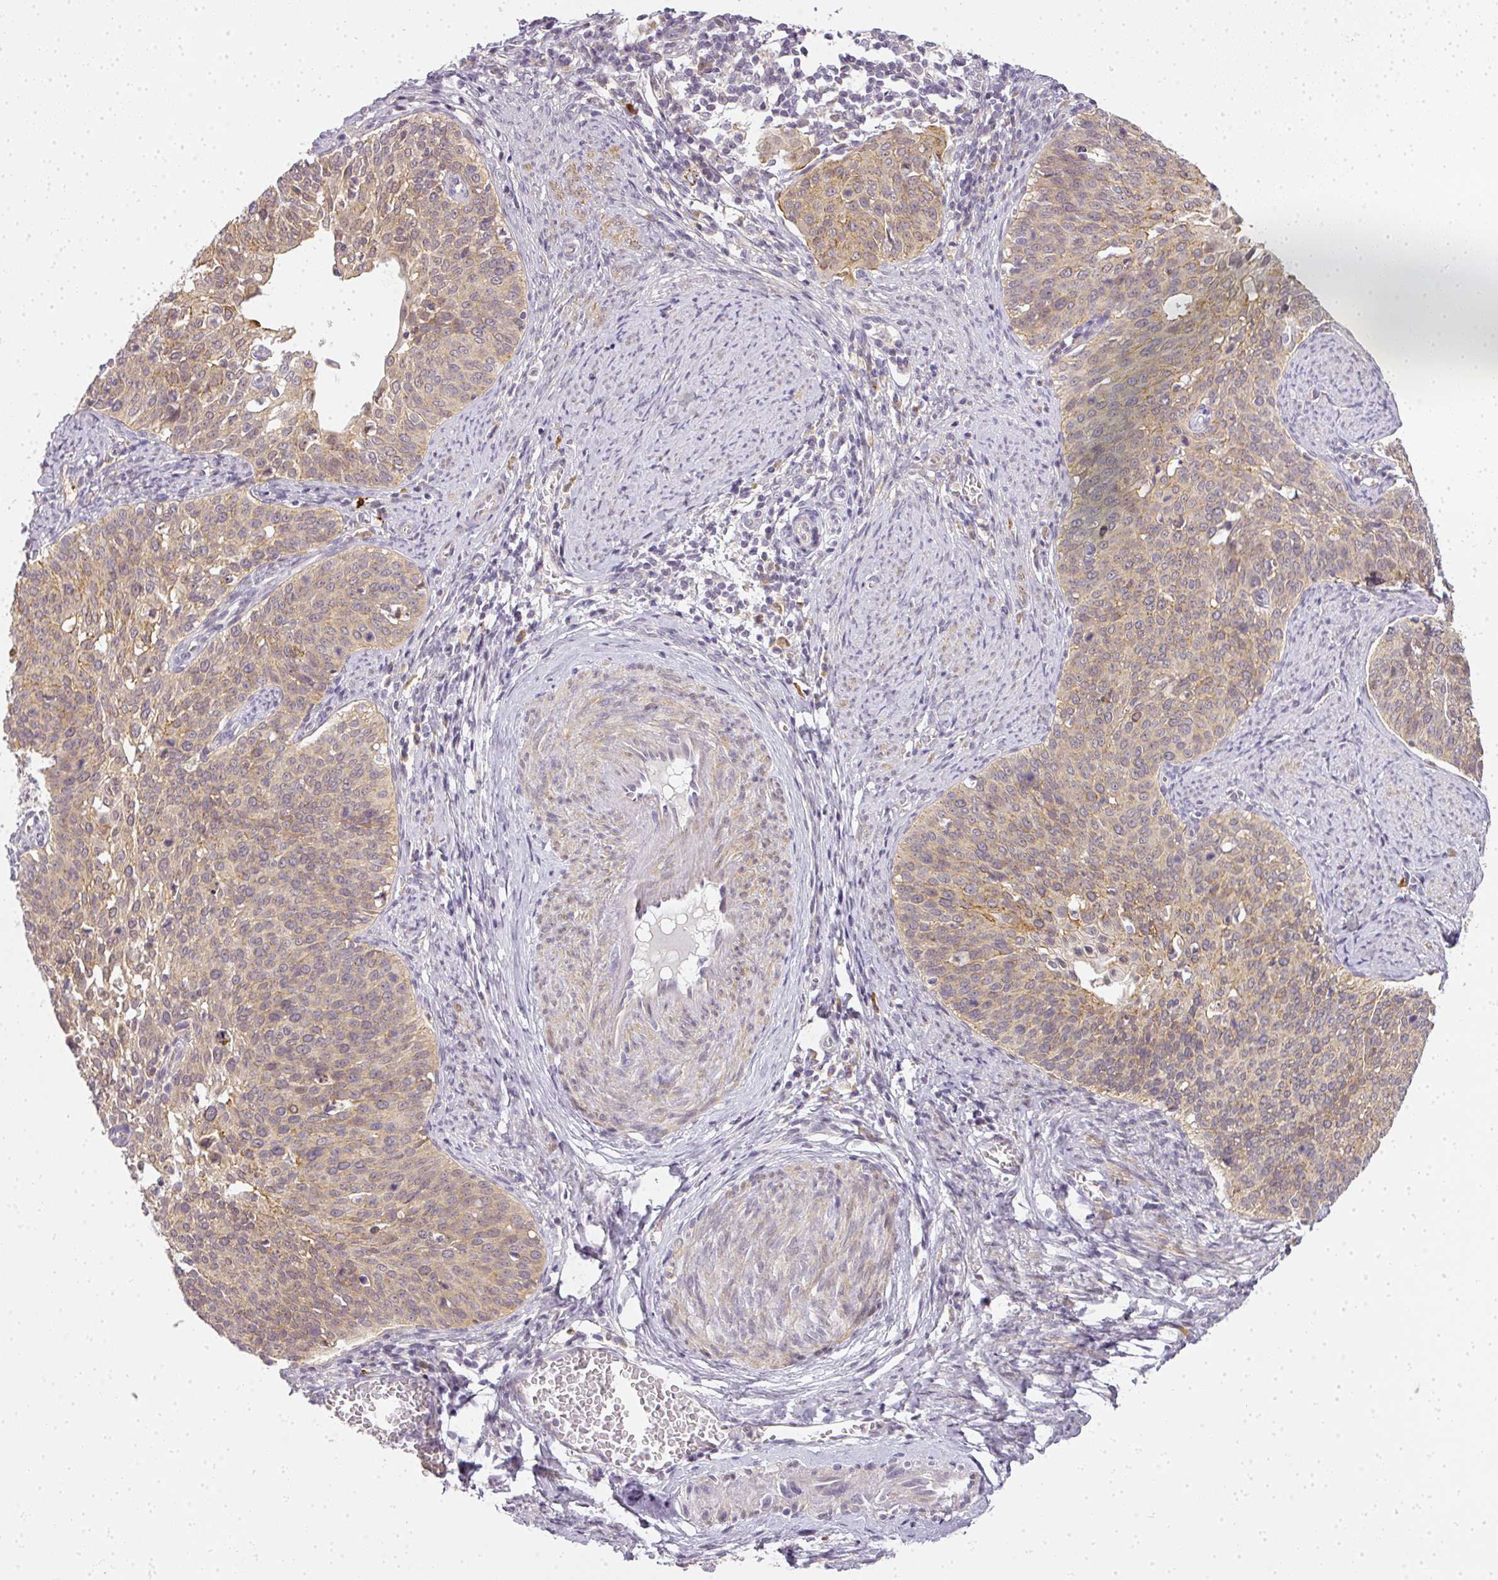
{"staining": {"intensity": "weak", "quantity": ">75%", "location": "cytoplasmic/membranous"}, "tissue": "cervical cancer", "cell_type": "Tumor cells", "image_type": "cancer", "snomed": [{"axis": "morphology", "description": "Squamous cell carcinoma, NOS"}, {"axis": "topography", "description": "Cervix"}], "caption": "Brown immunohistochemical staining in human cervical cancer (squamous cell carcinoma) shows weak cytoplasmic/membranous positivity in approximately >75% of tumor cells. The protein is stained brown, and the nuclei are stained in blue (DAB IHC with brightfield microscopy, high magnification).", "gene": "MED19", "patient": {"sex": "female", "age": 44}}